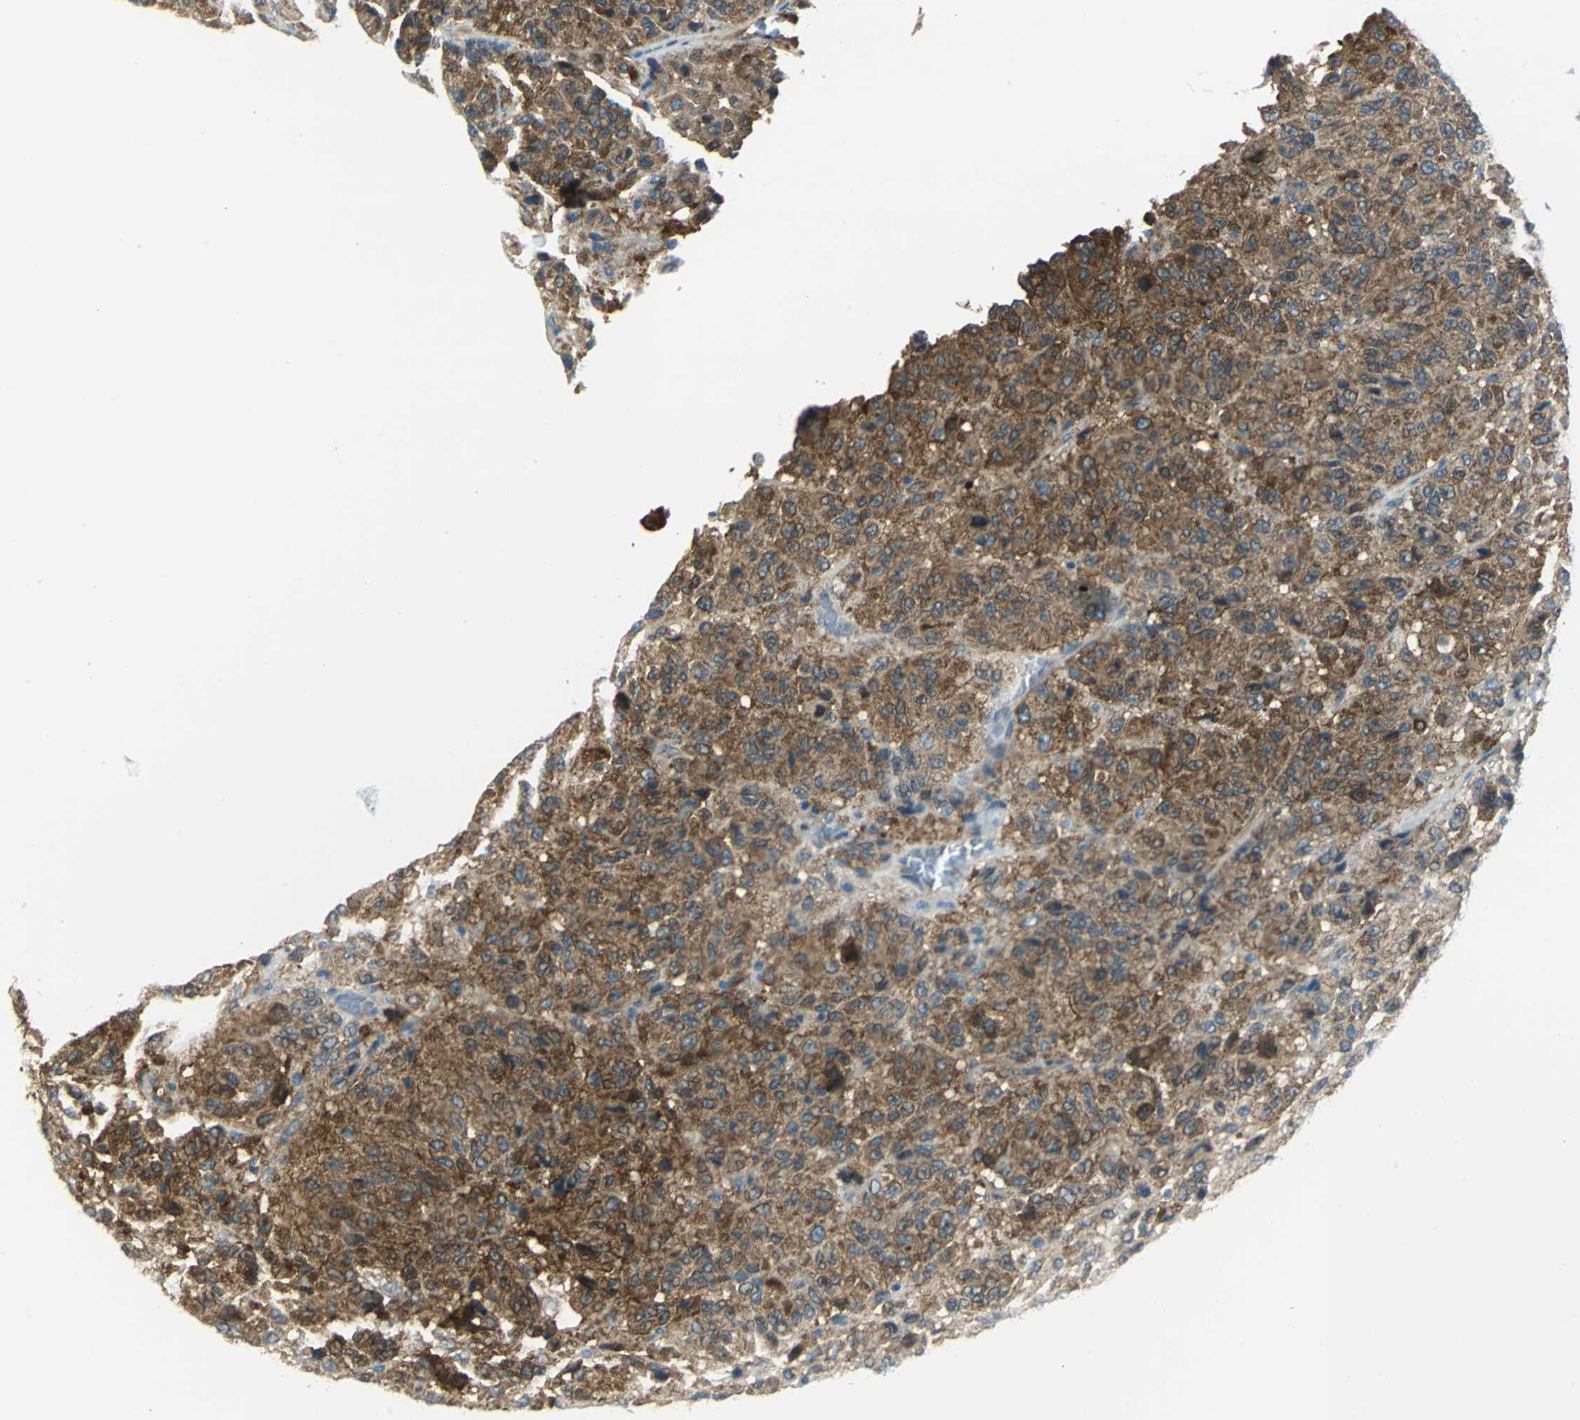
{"staining": {"intensity": "strong", "quantity": ">75%", "location": "cytoplasmic/membranous"}, "tissue": "melanoma", "cell_type": "Tumor cells", "image_type": "cancer", "snomed": [{"axis": "morphology", "description": "Malignant melanoma, Metastatic site"}, {"axis": "topography", "description": "Lung"}], "caption": "Protein expression analysis of human melanoma reveals strong cytoplasmic/membranous expression in approximately >75% of tumor cells. The protein is shown in brown color, while the nuclei are stained blue.", "gene": "ALDOA", "patient": {"sex": "male", "age": 64}}